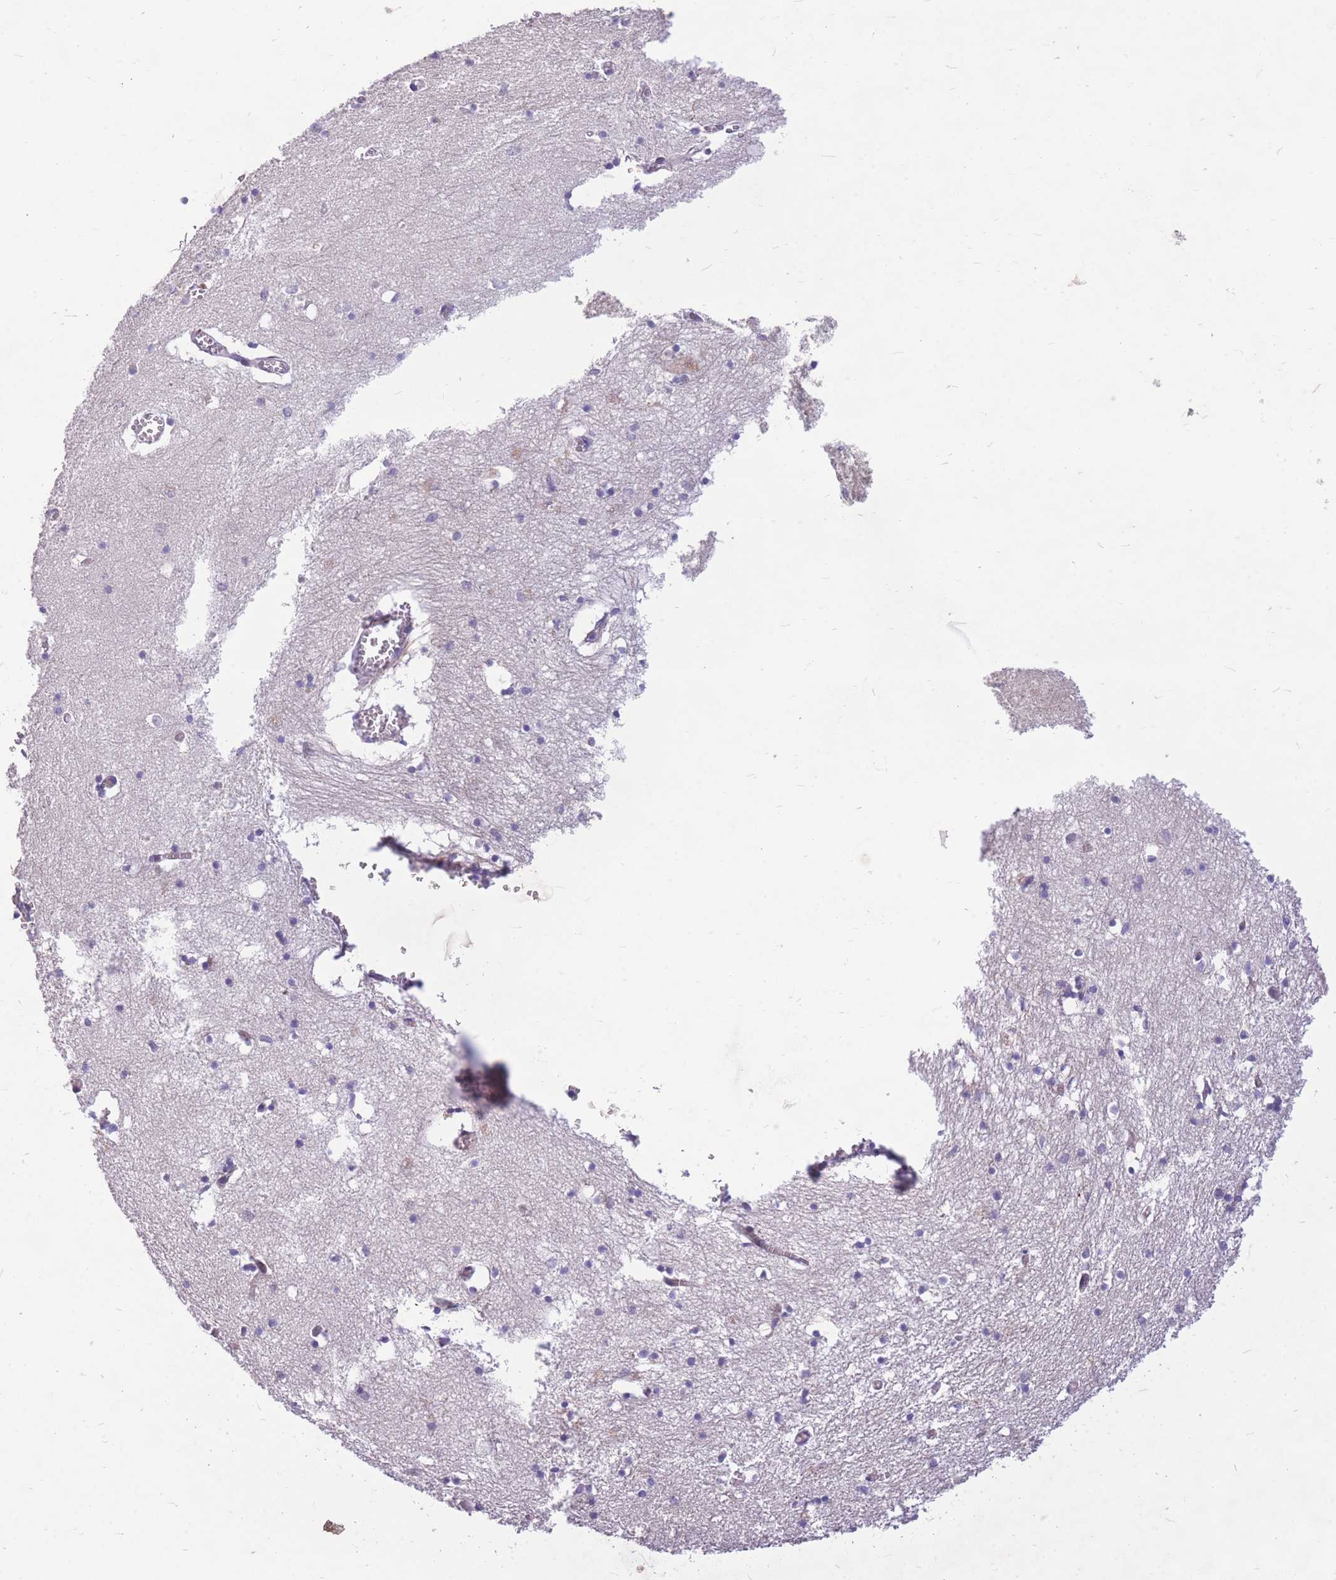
{"staining": {"intensity": "negative", "quantity": "none", "location": "none"}, "tissue": "hippocampus", "cell_type": "Glial cells", "image_type": "normal", "snomed": [{"axis": "morphology", "description": "Normal tissue, NOS"}, {"axis": "topography", "description": "Hippocampus"}], "caption": "Immunohistochemistry (IHC) micrograph of normal human hippocampus stained for a protein (brown), which shows no expression in glial cells.", "gene": "ERCC2", "patient": {"sex": "male", "age": 70}}